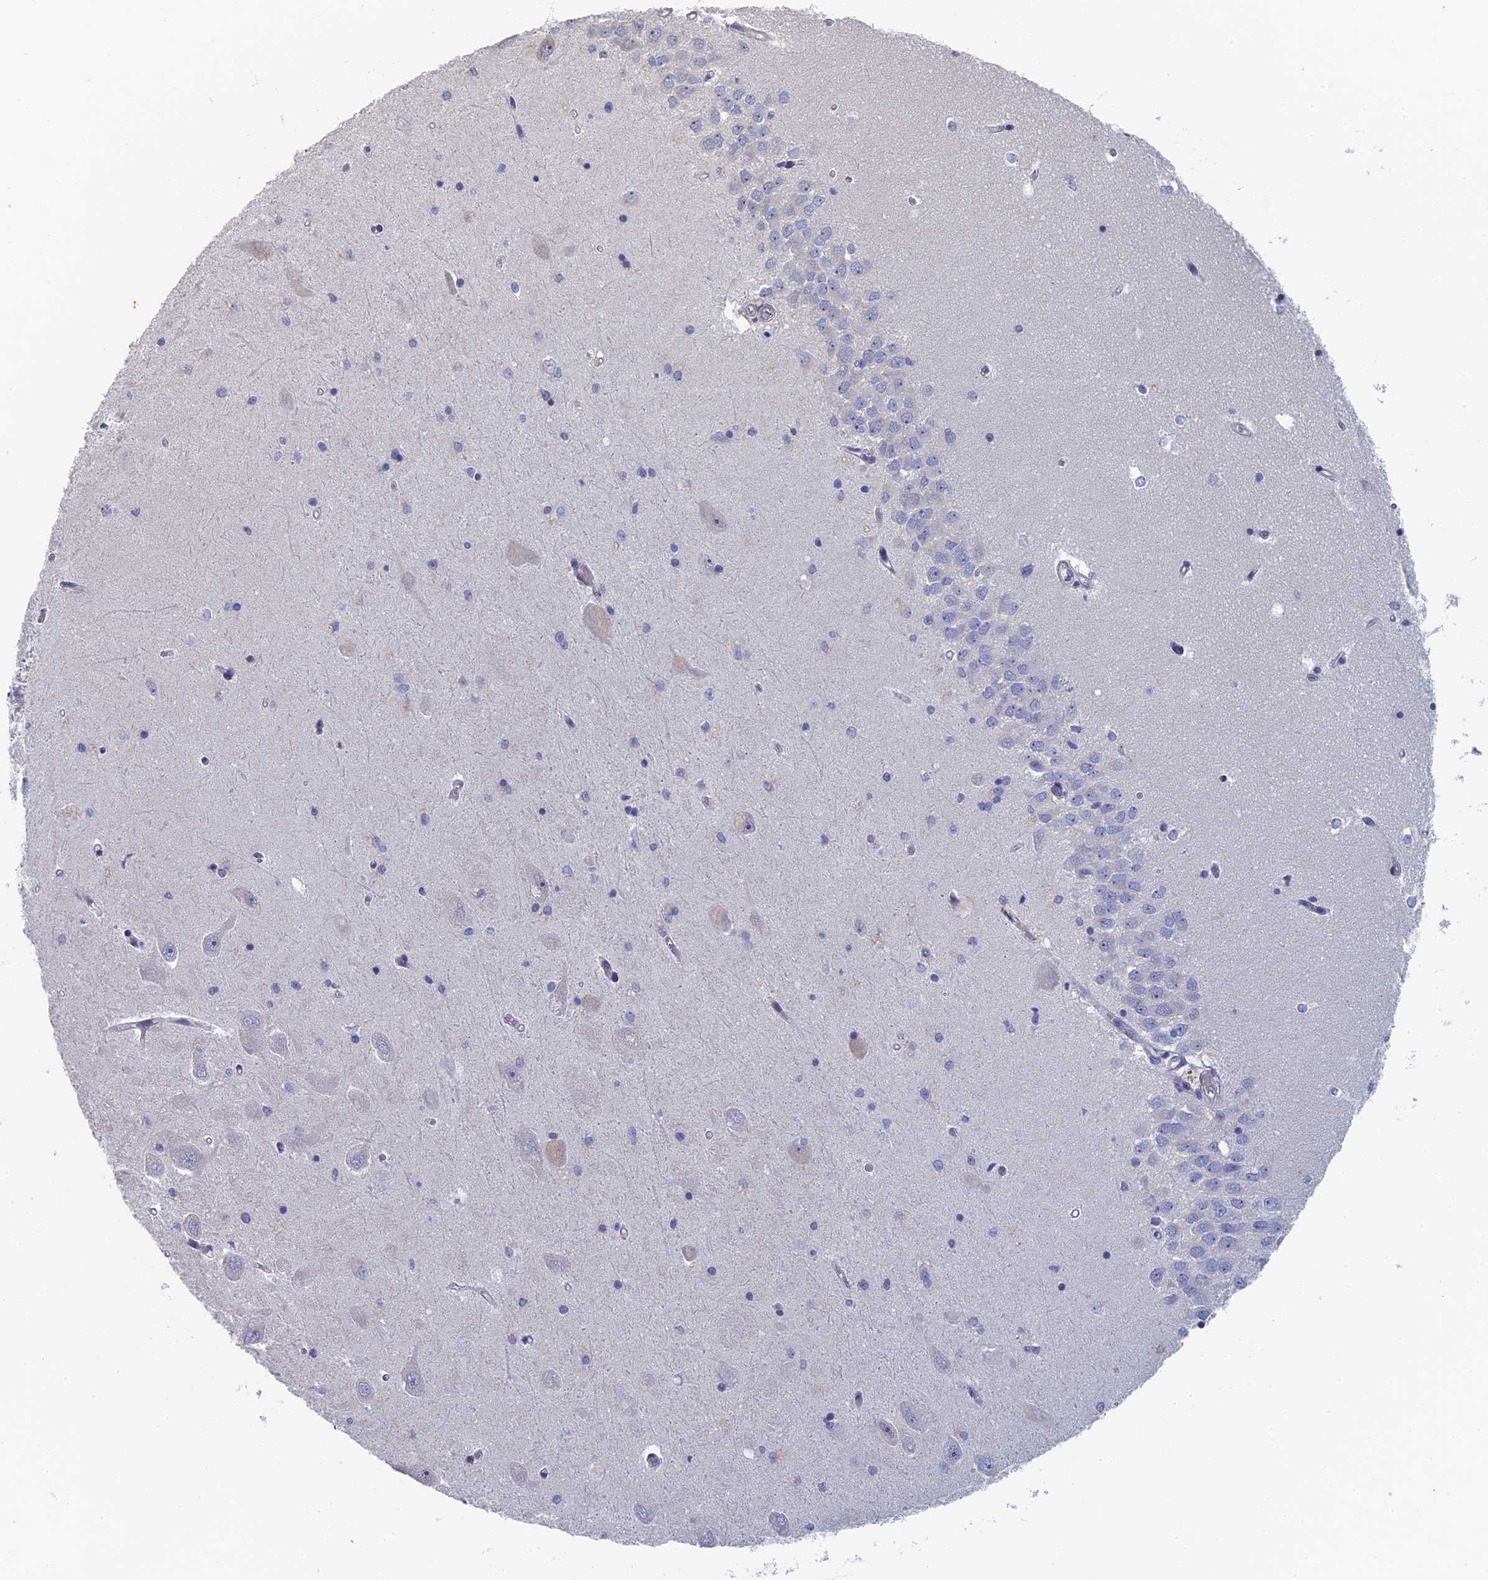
{"staining": {"intensity": "negative", "quantity": "none", "location": "none"}, "tissue": "hippocampus", "cell_type": "Glial cells", "image_type": "normal", "snomed": [{"axis": "morphology", "description": "Normal tissue, NOS"}, {"axis": "topography", "description": "Hippocampus"}], "caption": "Immunohistochemistry of unremarkable human hippocampus demonstrates no staining in glial cells. Brightfield microscopy of immunohistochemistry (IHC) stained with DAB (brown) and hematoxylin (blue), captured at high magnification.", "gene": "SRFBP1", "patient": {"sex": "male", "age": 45}}